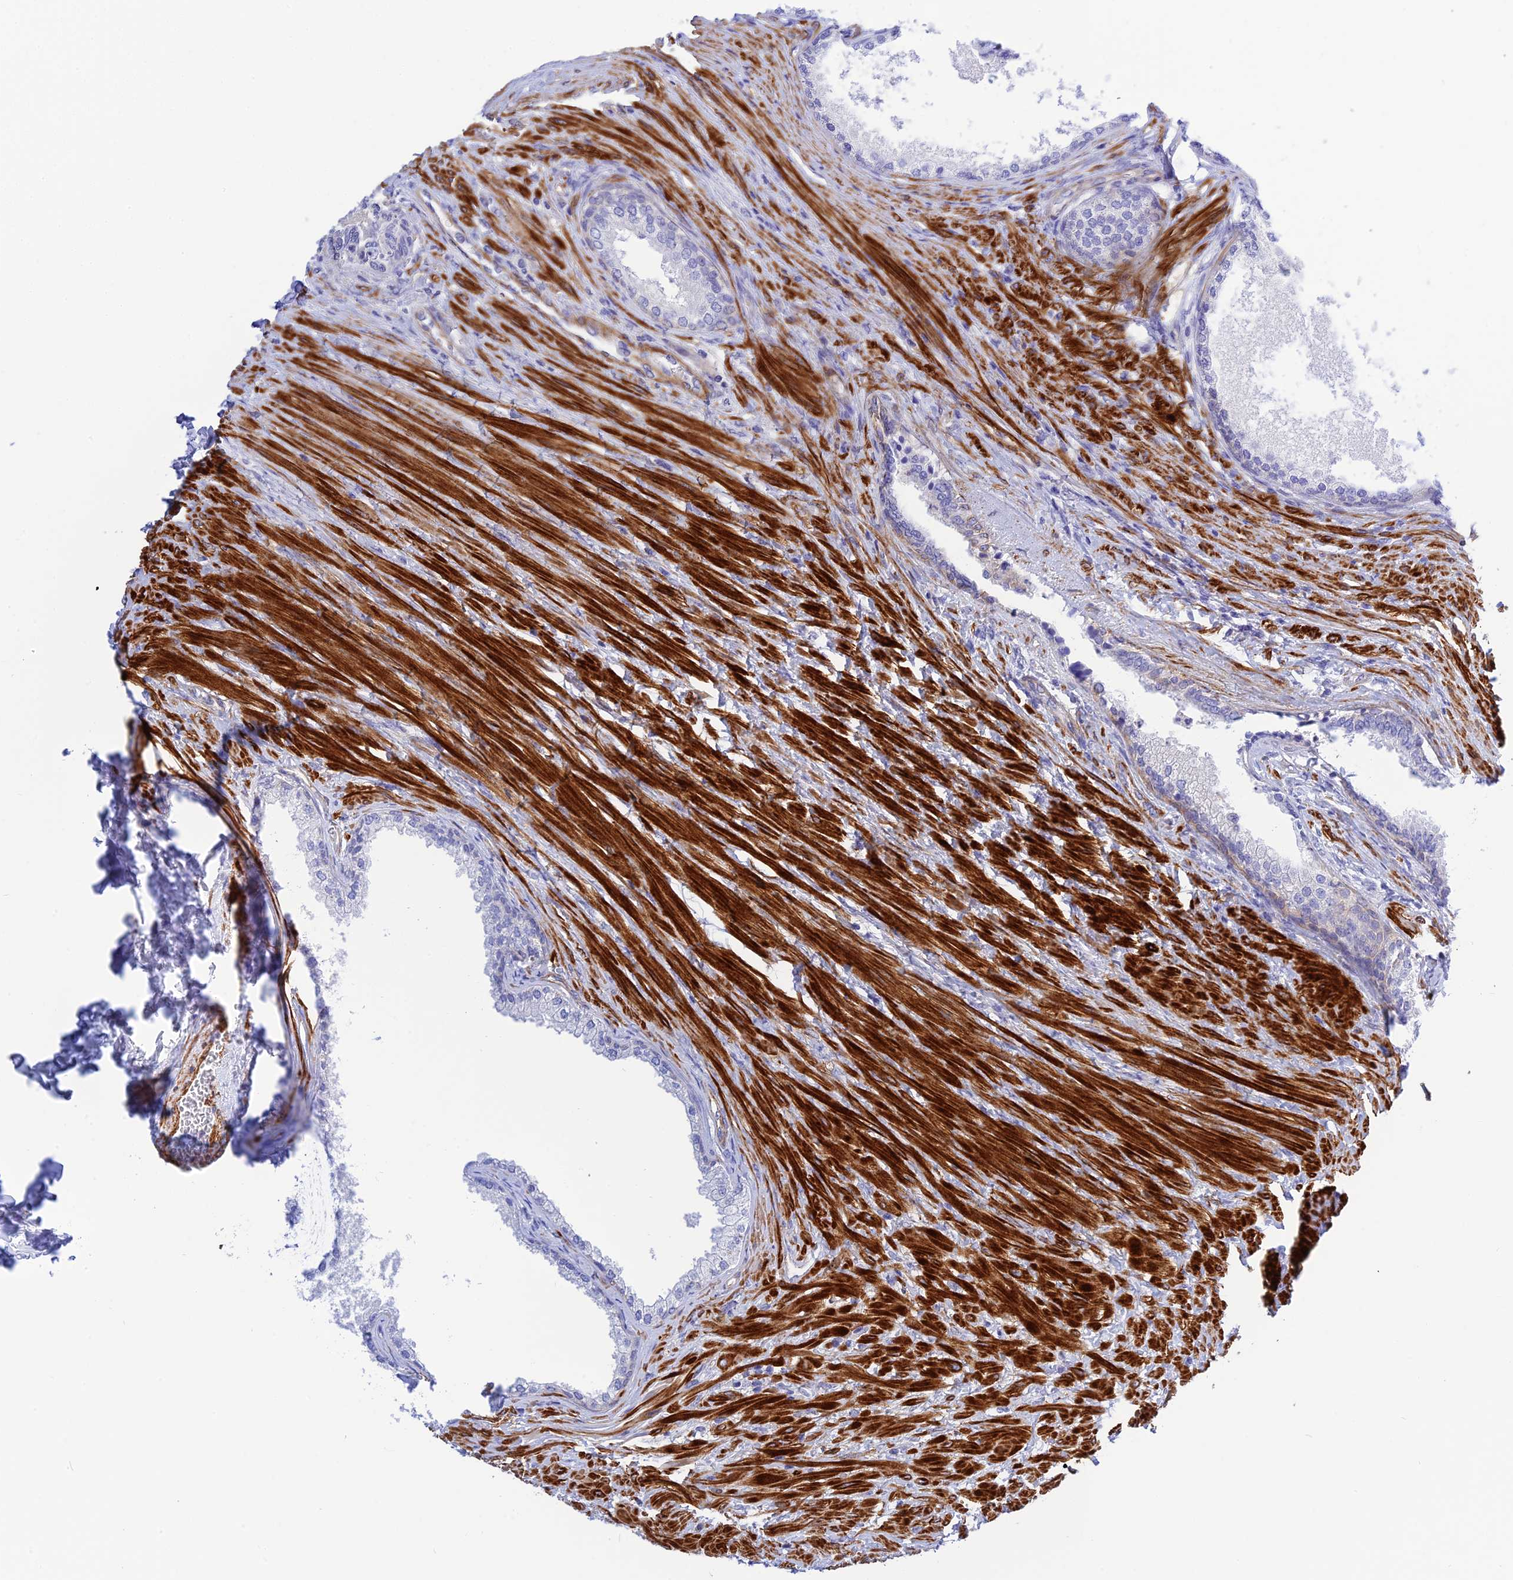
{"staining": {"intensity": "negative", "quantity": "none", "location": "none"}, "tissue": "prostate", "cell_type": "Glandular cells", "image_type": "normal", "snomed": [{"axis": "morphology", "description": "Normal tissue, NOS"}, {"axis": "topography", "description": "Prostate"}], "caption": "Unremarkable prostate was stained to show a protein in brown. There is no significant expression in glandular cells.", "gene": "ZDHHC16", "patient": {"sex": "male", "age": 76}}